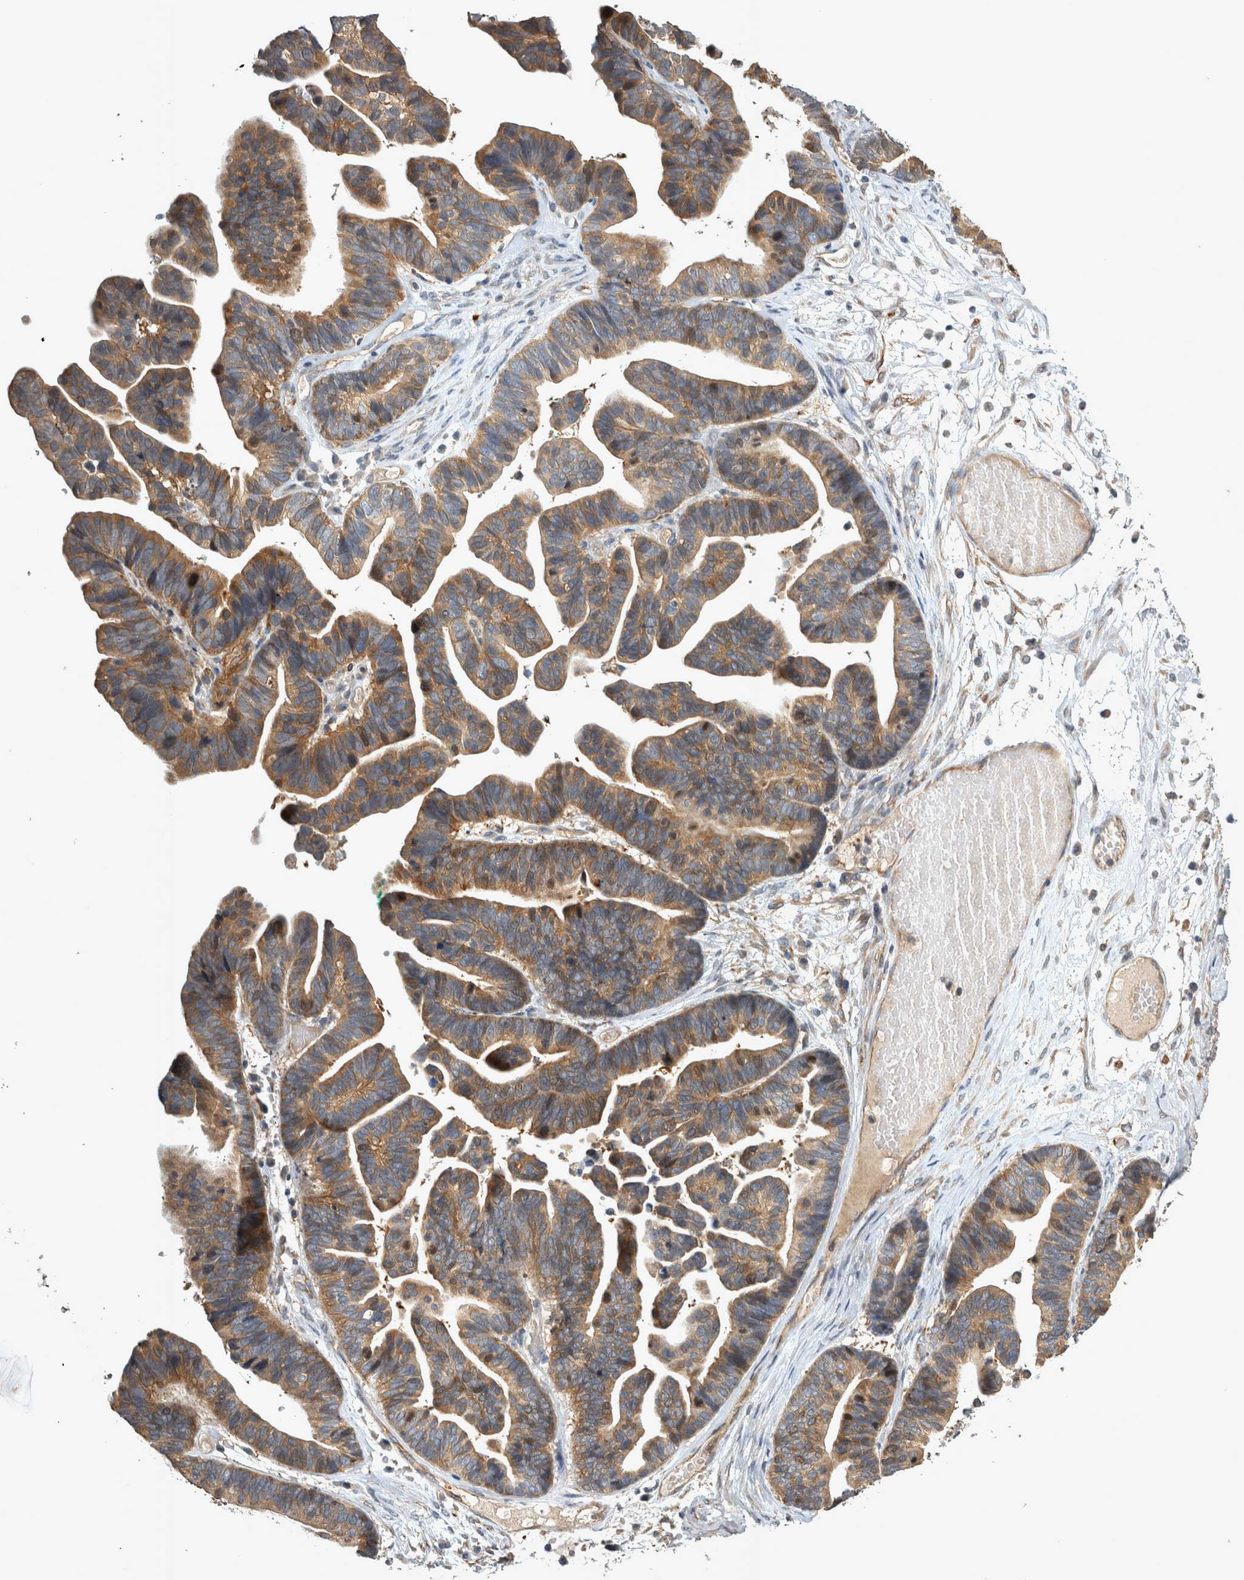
{"staining": {"intensity": "moderate", "quantity": ">75%", "location": "cytoplasmic/membranous"}, "tissue": "ovarian cancer", "cell_type": "Tumor cells", "image_type": "cancer", "snomed": [{"axis": "morphology", "description": "Cystadenocarcinoma, serous, NOS"}, {"axis": "topography", "description": "Ovary"}], "caption": "IHC staining of ovarian cancer, which reveals medium levels of moderate cytoplasmic/membranous expression in approximately >75% of tumor cells indicating moderate cytoplasmic/membranous protein staining. The staining was performed using DAB (brown) for protein detection and nuclei were counterstained in hematoxylin (blue).", "gene": "TRMT61B", "patient": {"sex": "female", "age": 56}}